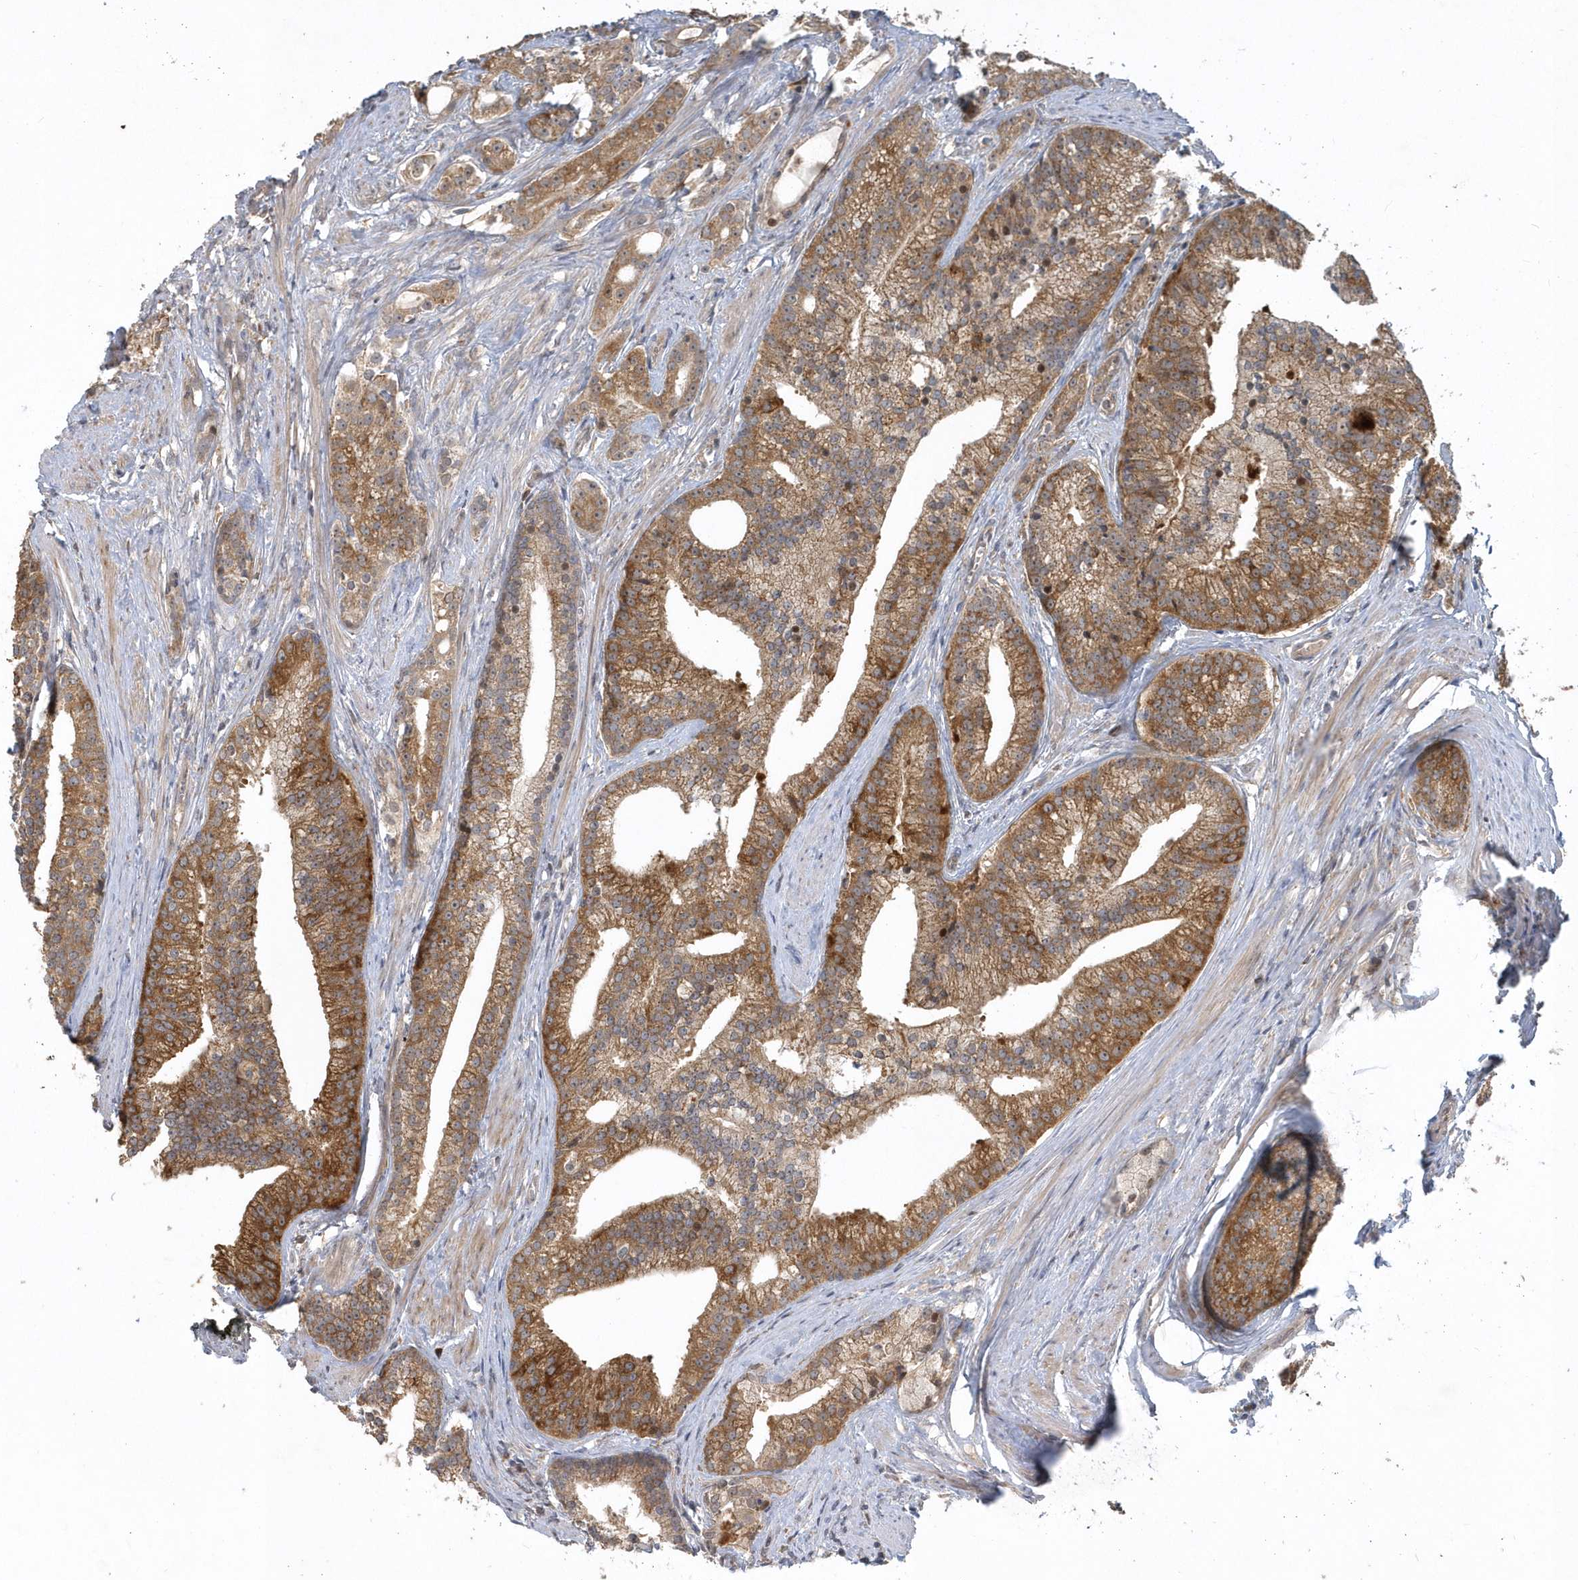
{"staining": {"intensity": "strong", "quantity": ">75%", "location": "cytoplasmic/membranous"}, "tissue": "prostate cancer", "cell_type": "Tumor cells", "image_type": "cancer", "snomed": [{"axis": "morphology", "description": "Adenocarcinoma, Low grade"}, {"axis": "topography", "description": "Prostate"}], "caption": "Human adenocarcinoma (low-grade) (prostate) stained for a protein (brown) exhibits strong cytoplasmic/membranous positive expression in approximately >75% of tumor cells.", "gene": "TRAIP", "patient": {"sex": "male", "age": 71}}